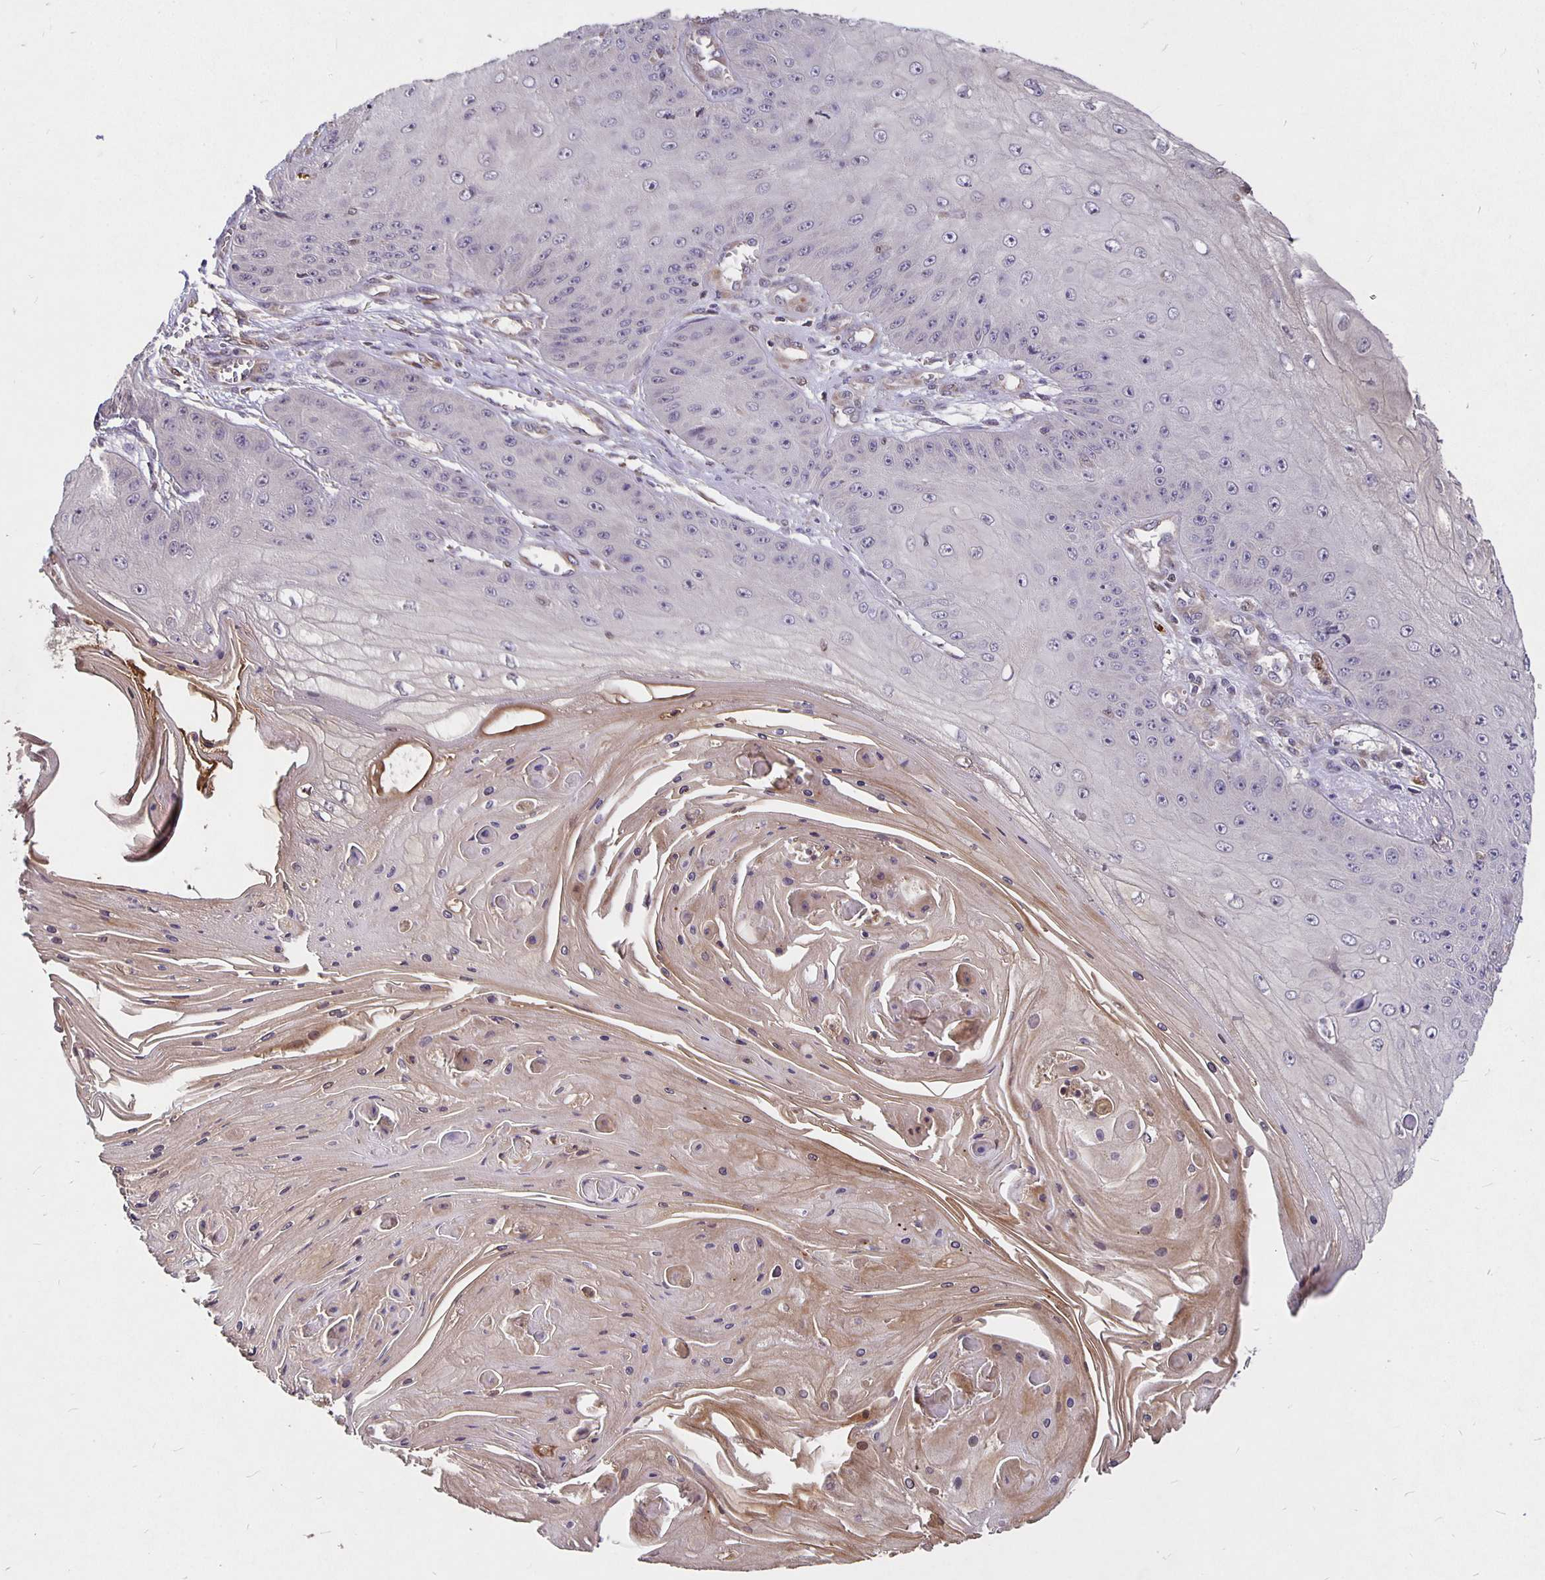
{"staining": {"intensity": "negative", "quantity": "none", "location": "none"}, "tissue": "skin cancer", "cell_type": "Tumor cells", "image_type": "cancer", "snomed": [{"axis": "morphology", "description": "Squamous cell carcinoma, NOS"}, {"axis": "topography", "description": "Skin"}], "caption": "There is no significant staining in tumor cells of squamous cell carcinoma (skin).", "gene": "NOG", "patient": {"sex": "male", "age": 70}}